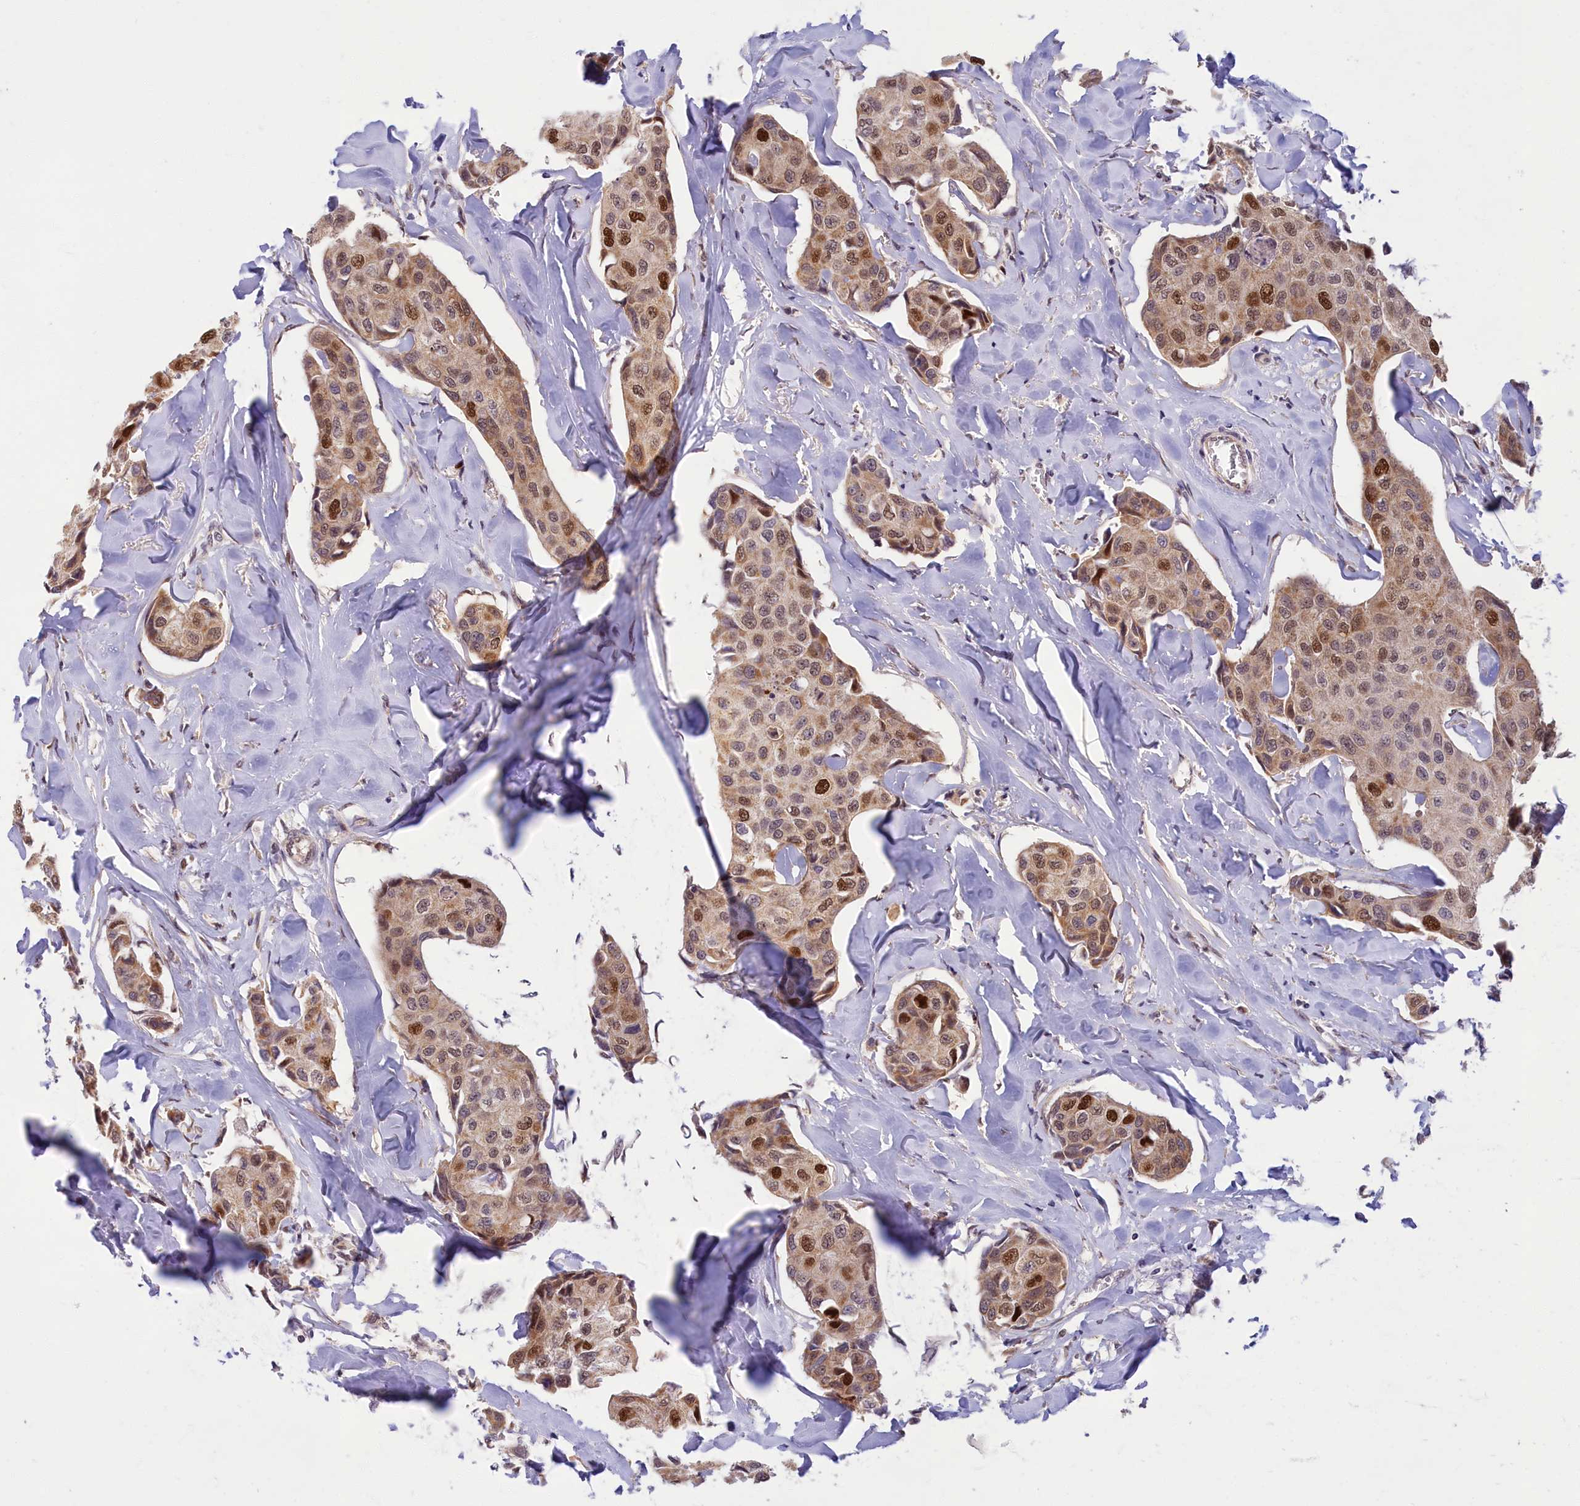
{"staining": {"intensity": "moderate", "quantity": "25%-75%", "location": "nuclear"}, "tissue": "breast cancer", "cell_type": "Tumor cells", "image_type": "cancer", "snomed": [{"axis": "morphology", "description": "Duct carcinoma"}, {"axis": "topography", "description": "Breast"}], "caption": "Breast cancer (invasive ductal carcinoma) stained with a protein marker reveals moderate staining in tumor cells.", "gene": "EARS2", "patient": {"sex": "female", "age": 80}}